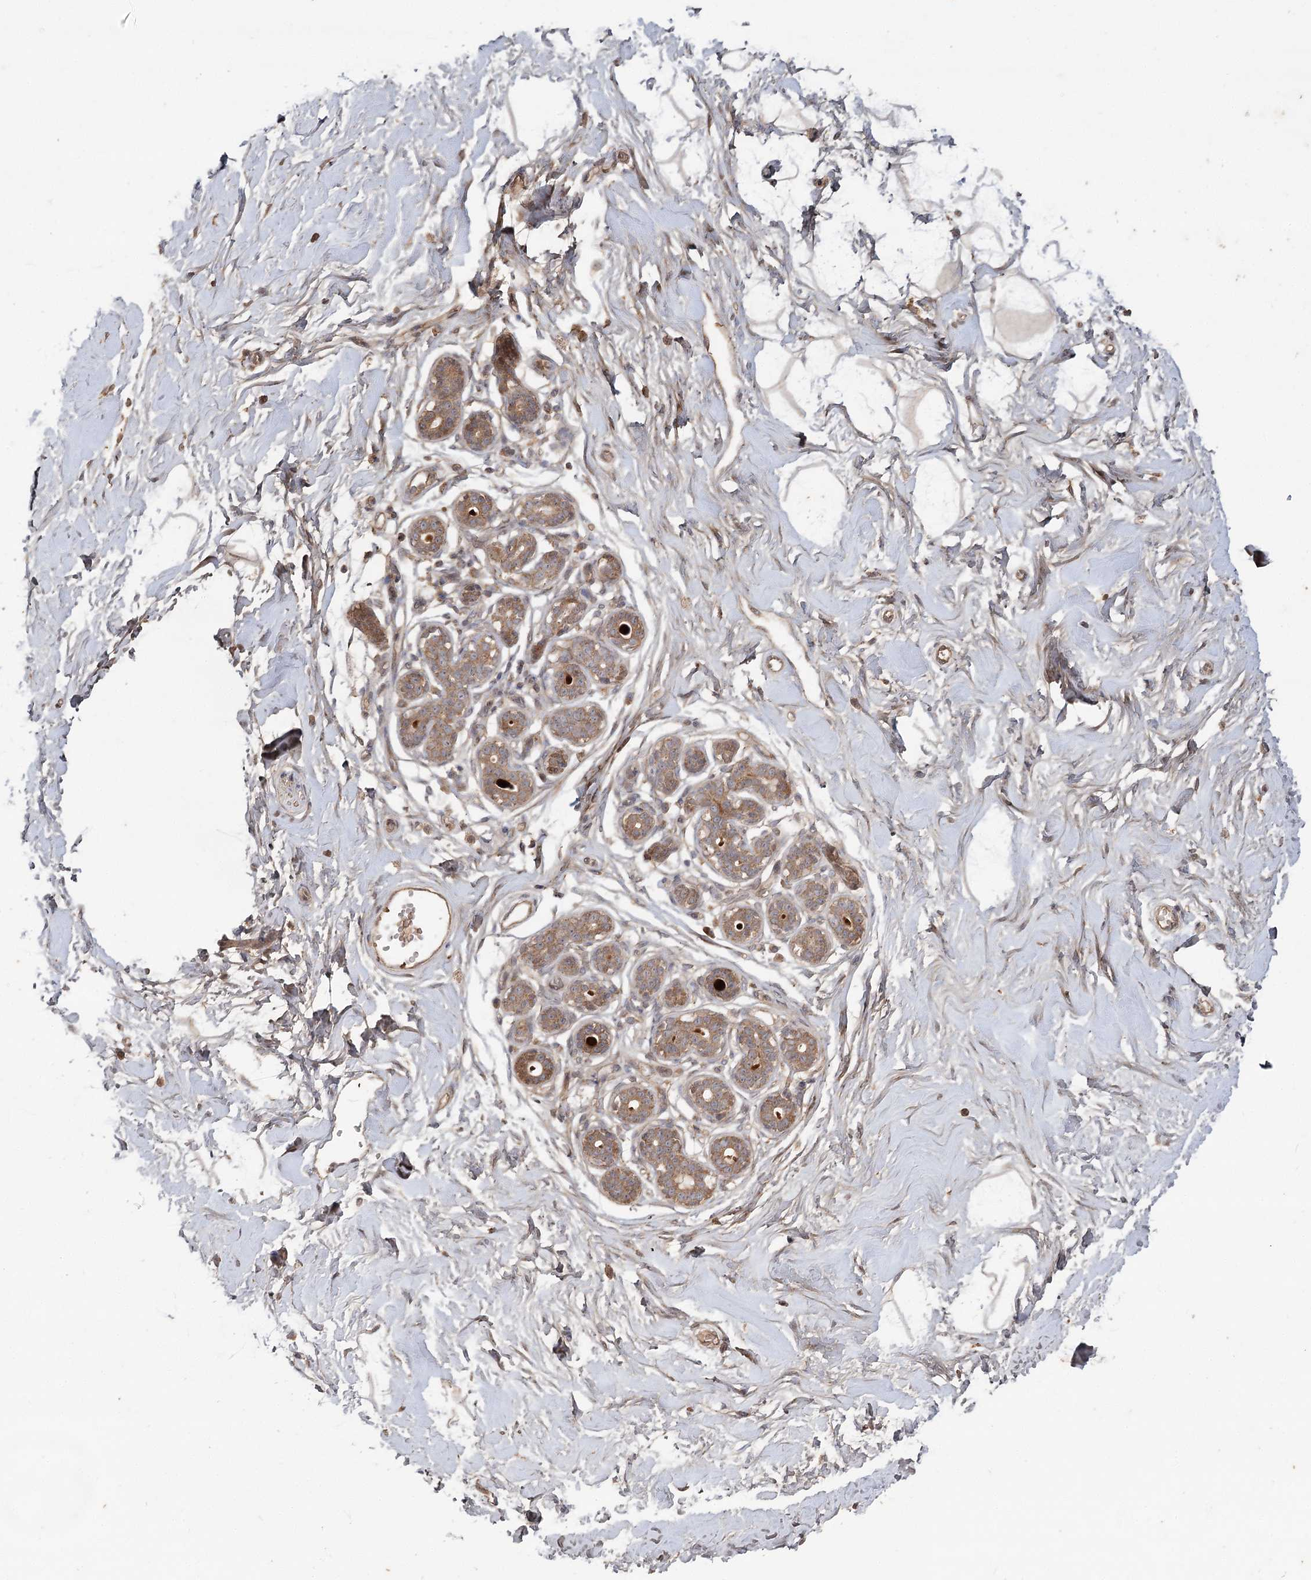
{"staining": {"intensity": "negative", "quantity": "none", "location": "none"}, "tissue": "breast", "cell_type": "Adipocytes", "image_type": "normal", "snomed": [{"axis": "morphology", "description": "Normal tissue, NOS"}, {"axis": "morphology", "description": "Adenoma, NOS"}, {"axis": "topography", "description": "Breast"}], "caption": "Immunohistochemistry (IHC) photomicrograph of benign breast stained for a protein (brown), which shows no staining in adipocytes.", "gene": "OBSL1", "patient": {"sex": "female", "age": 23}}